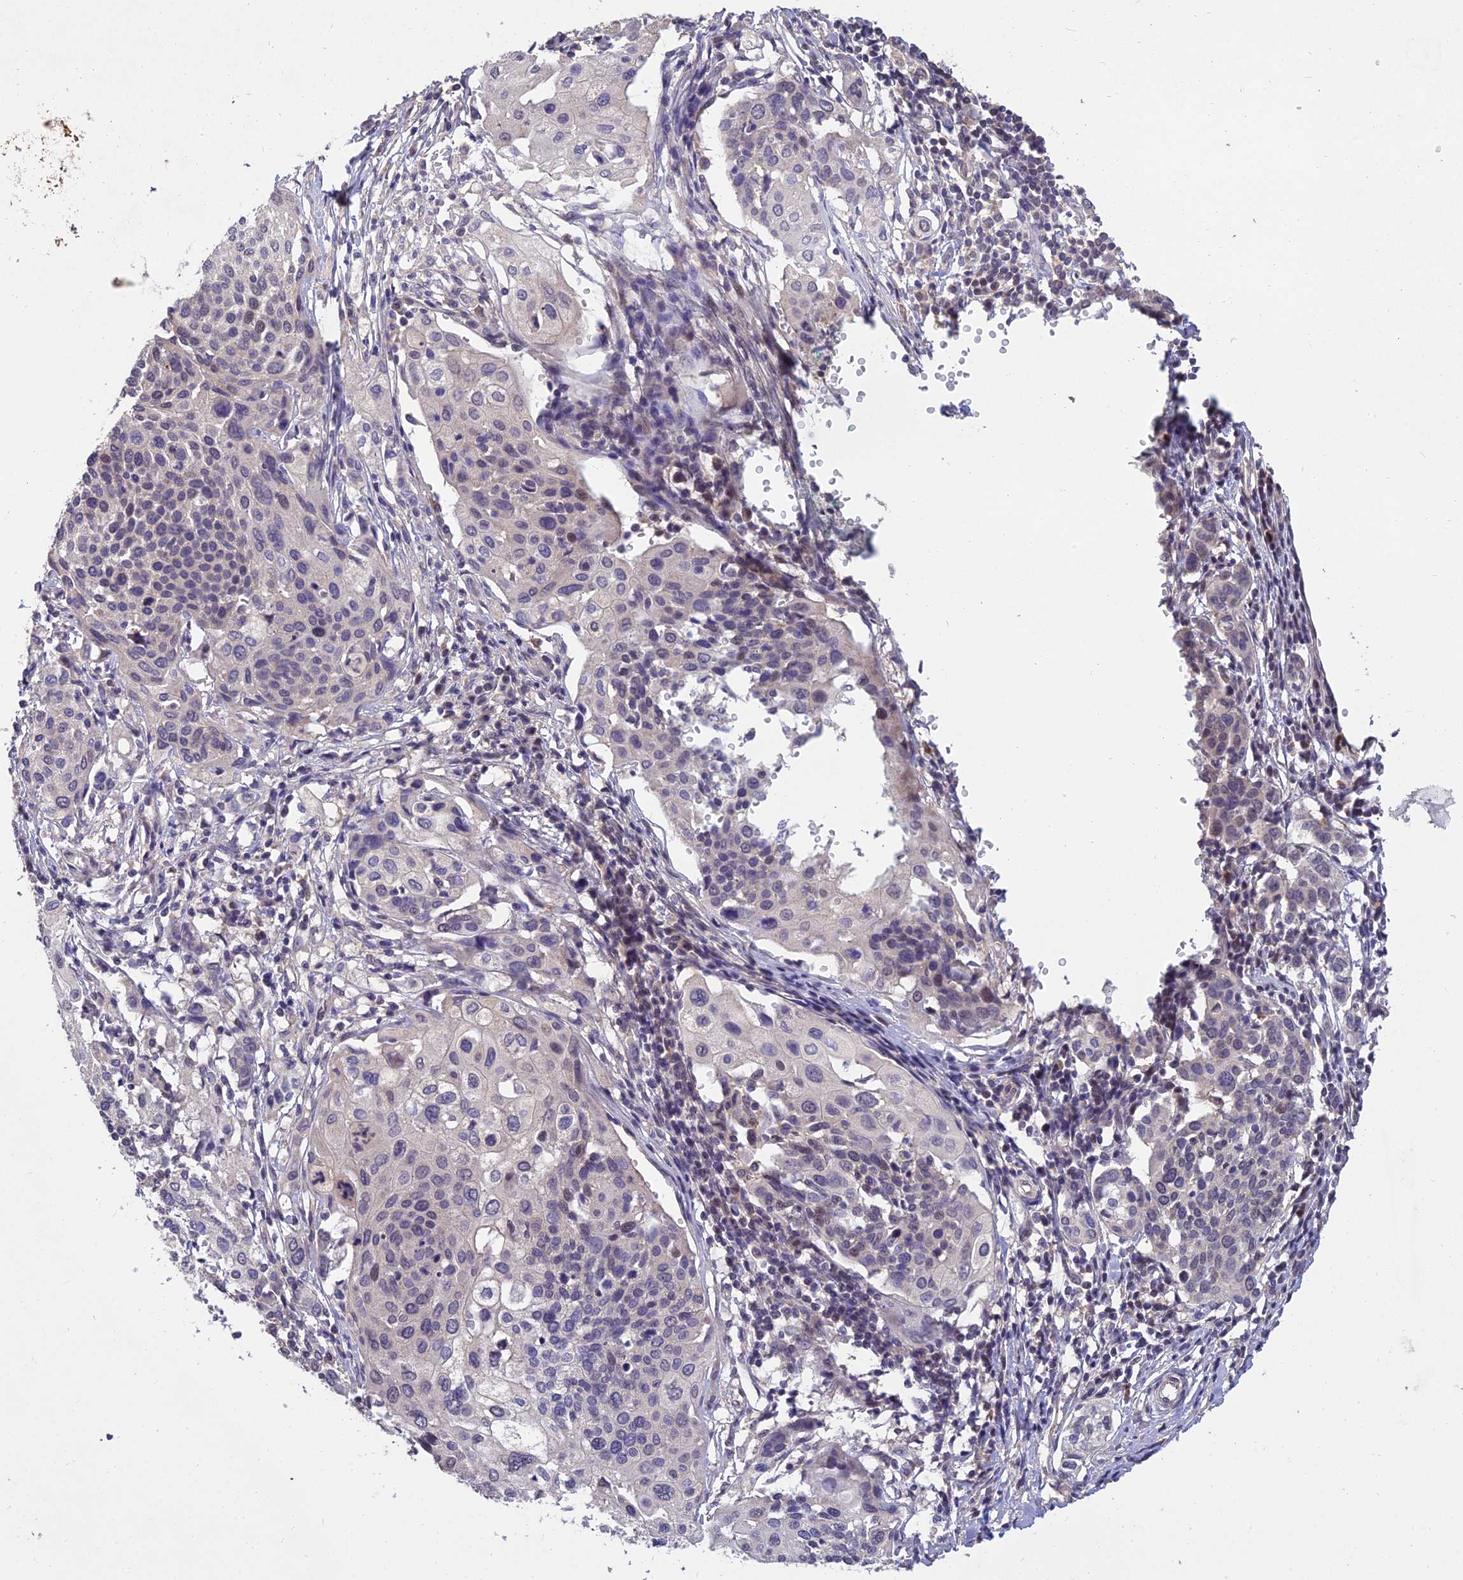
{"staining": {"intensity": "negative", "quantity": "none", "location": "none"}, "tissue": "cervical cancer", "cell_type": "Tumor cells", "image_type": "cancer", "snomed": [{"axis": "morphology", "description": "Squamous cell carcinoma, NOS"}, {"axis": "topography", "description": "Cervix"}], "caption": "High magnification brightfield microscopy of cervical cancer stained with DAB (3,3'-diaminobenzidine) (brown) and counterstained with hematoxylin (blue): tumor cells show no significant positivity.", "gene": "GRWD1", "patient": {"sex": "female", "age": 44}}